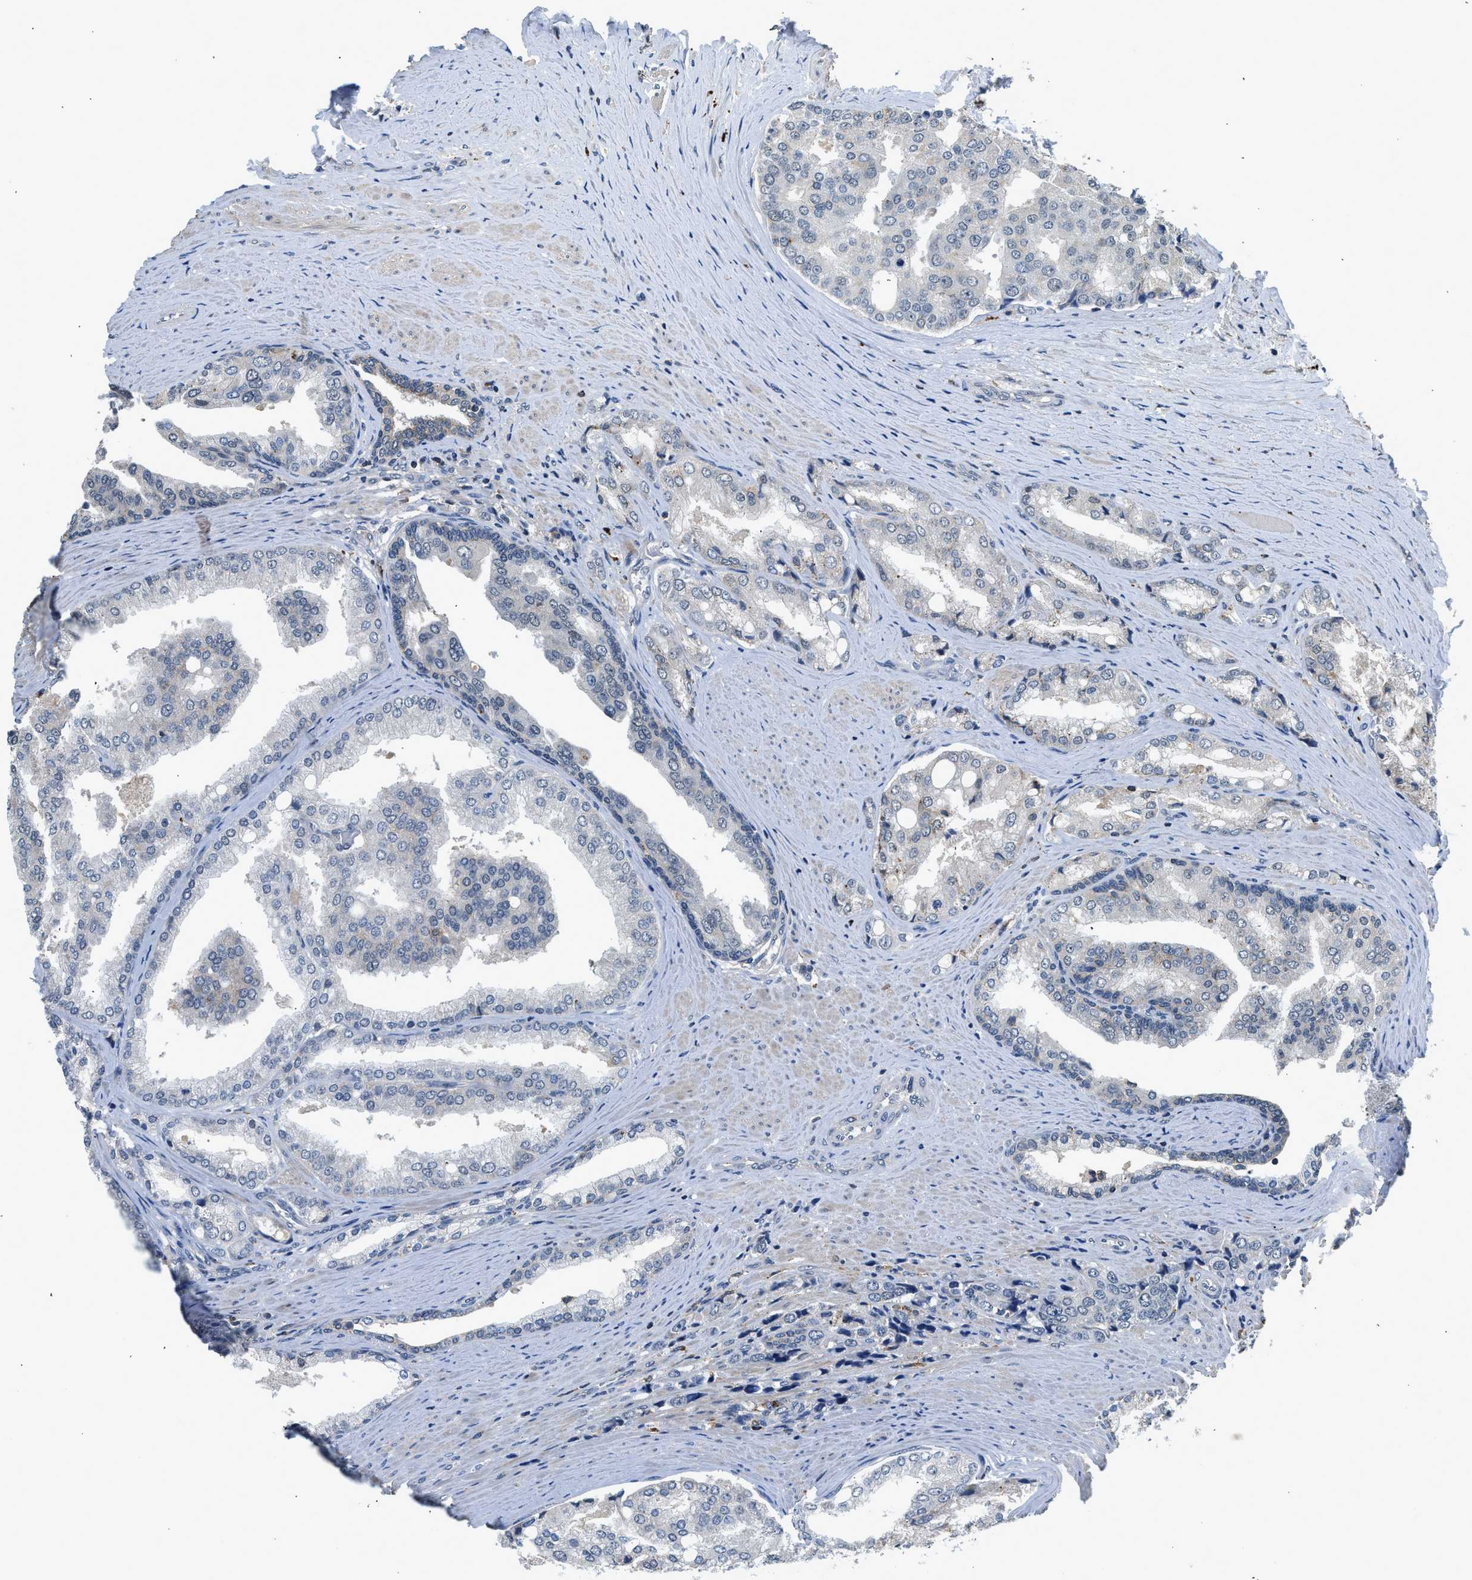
{"staining": {"intensity": "negative", "quantity": "none", "location": "none"}, "tissue": "prostate cancer", "cell_type": "Tumor cells", "image_type": "cancer", "snomed": [{"axis": "morphology", "description": "Adenocarcinoma, High grade"}, {"axis": "topography", "description": "Prostate"}], "caption": "A high-resolution histopathology image shows immunohistochemistry staining of prostate cancer, which demonstrates no significant positivity in tumor cells.", "gene": "SLC15A4", "patient": {"sex": "male", "age": 50}}